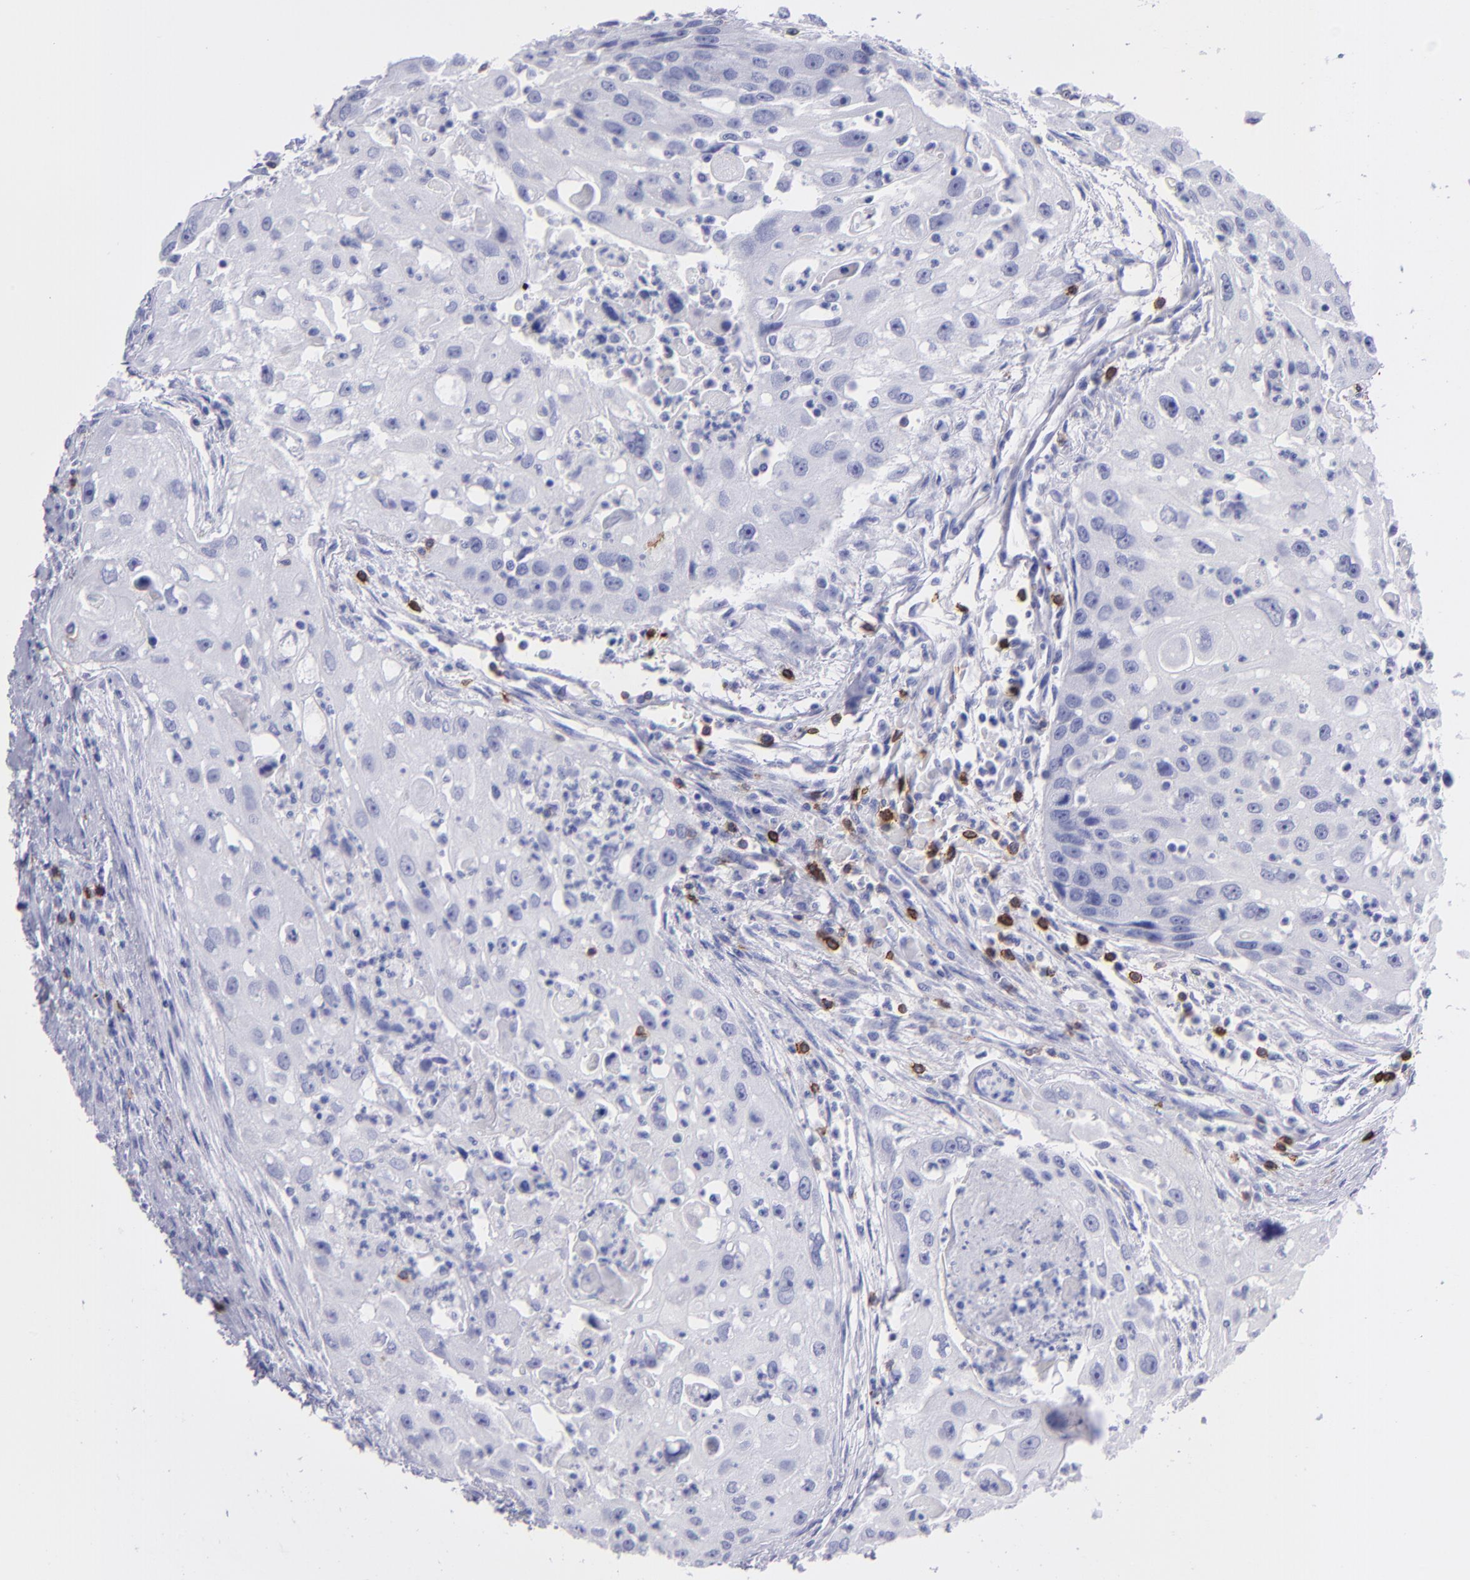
{"staining": {"intensity": "negative", "quantity": "none", "location": "none"}, "tissue": "head and neck cancer", "cell_type": "Tumor cells", "image_type": "cancer", "snomed": [{"axis": "morphology", "description": "Squamous cell carcinoma, NOS"}, {"axis": "topography", "description": "Head-Neck"}], "caption": "This image is of squamous cell carcinoma (head and neck) stained with immunohistochemistry to label a protein in brown with the nuclei are counter-stained blue. There is no staining in tumor cells.", "gene": "CD6", "patient": {"sex": "male", "age": 64}}